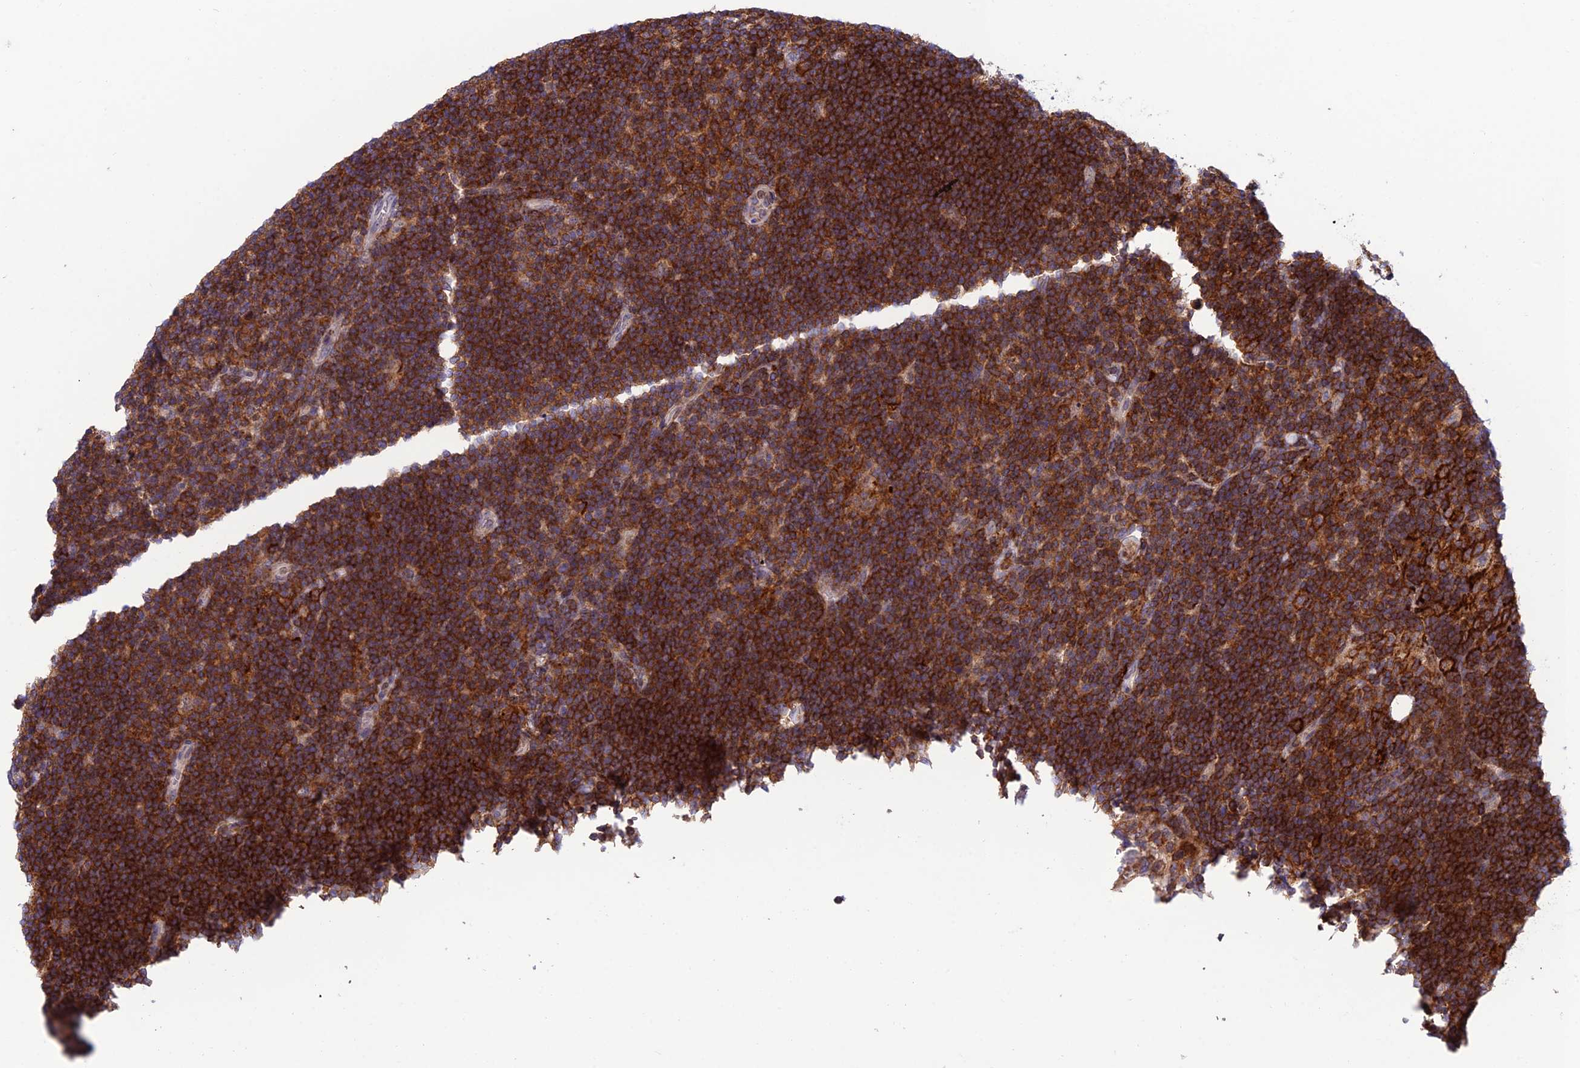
{"staining": {"intensity": "negative", "quantity": "none", "location": "none"}, "tissue": "lymphoma", "cell_type": "Tumor cells", "image_type": "cancer", "snomed": [{"axis": "morphology", "description": "Hodgkin's disease, NOS"}, {"axis": "topography", "description": "Lymph node"}], "caption": "High magnification brightfield microscopy of Hodgkin's disease stained with DAB (brown) and counterstained with hematoxylin (blue): tumor cells show no significant expression. (DAB IHC visualized using brightfield microscopy, high magnification).", "gene": "FAM76A", "patient": {"sex": "female", "age": 57}}